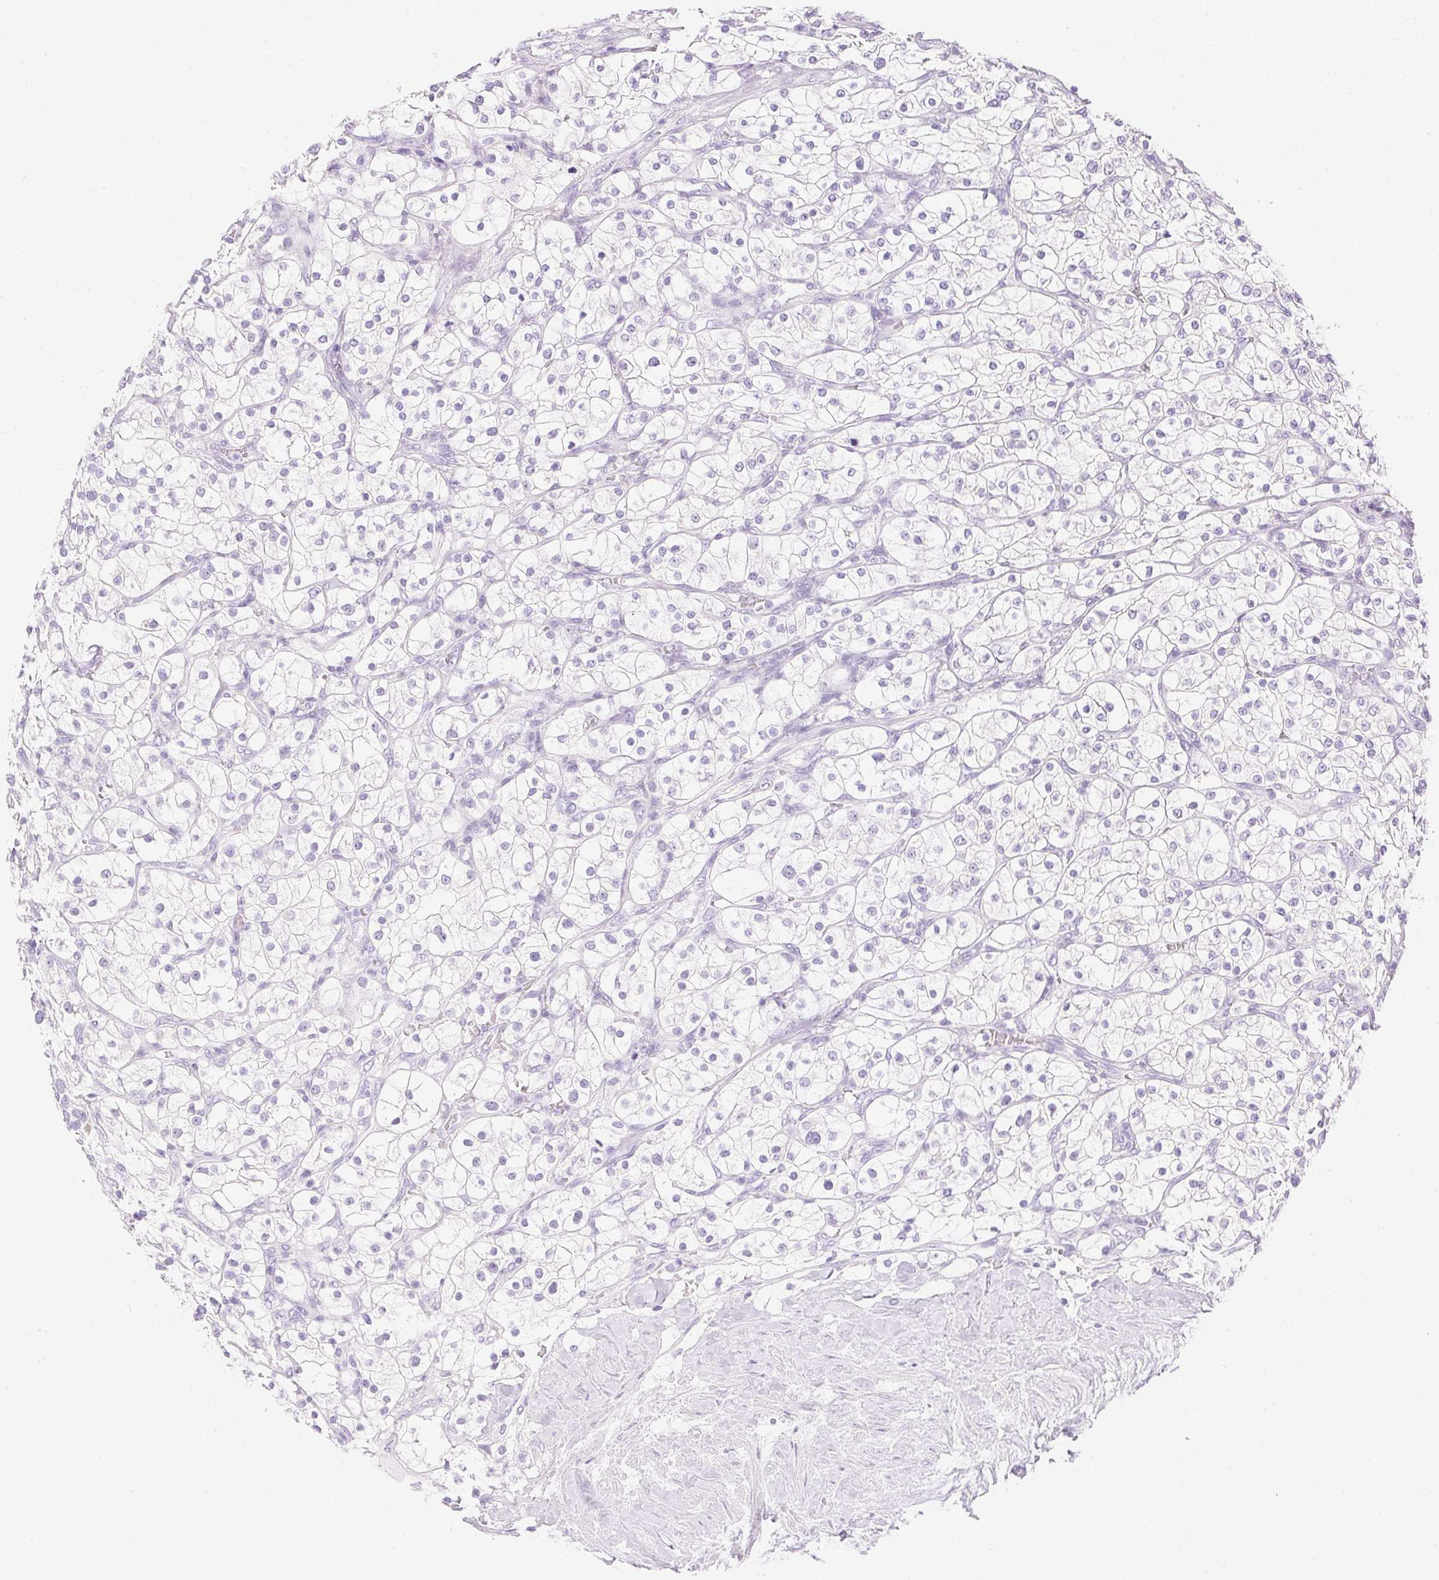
{"staining": {"intensity": "negative", "quantity": "none", "location": "none"}, "tissue": "renal cancer", "cell_type": "Tumor cells", "image_type": "cancer", "snomed": [{"axis": "morphology", "description": "Adenocarcinoma, NOS"}, {"axis": "topography", "description": "Kidney"}], "caption": "DAB (3,3'-diaminobenzidine) immunohistochemical staining of renal cancer exhibits no significant expression in tumor cells.", "gene": "ATP6V1G3", "patient": {"sex": "male", "age": 80}}